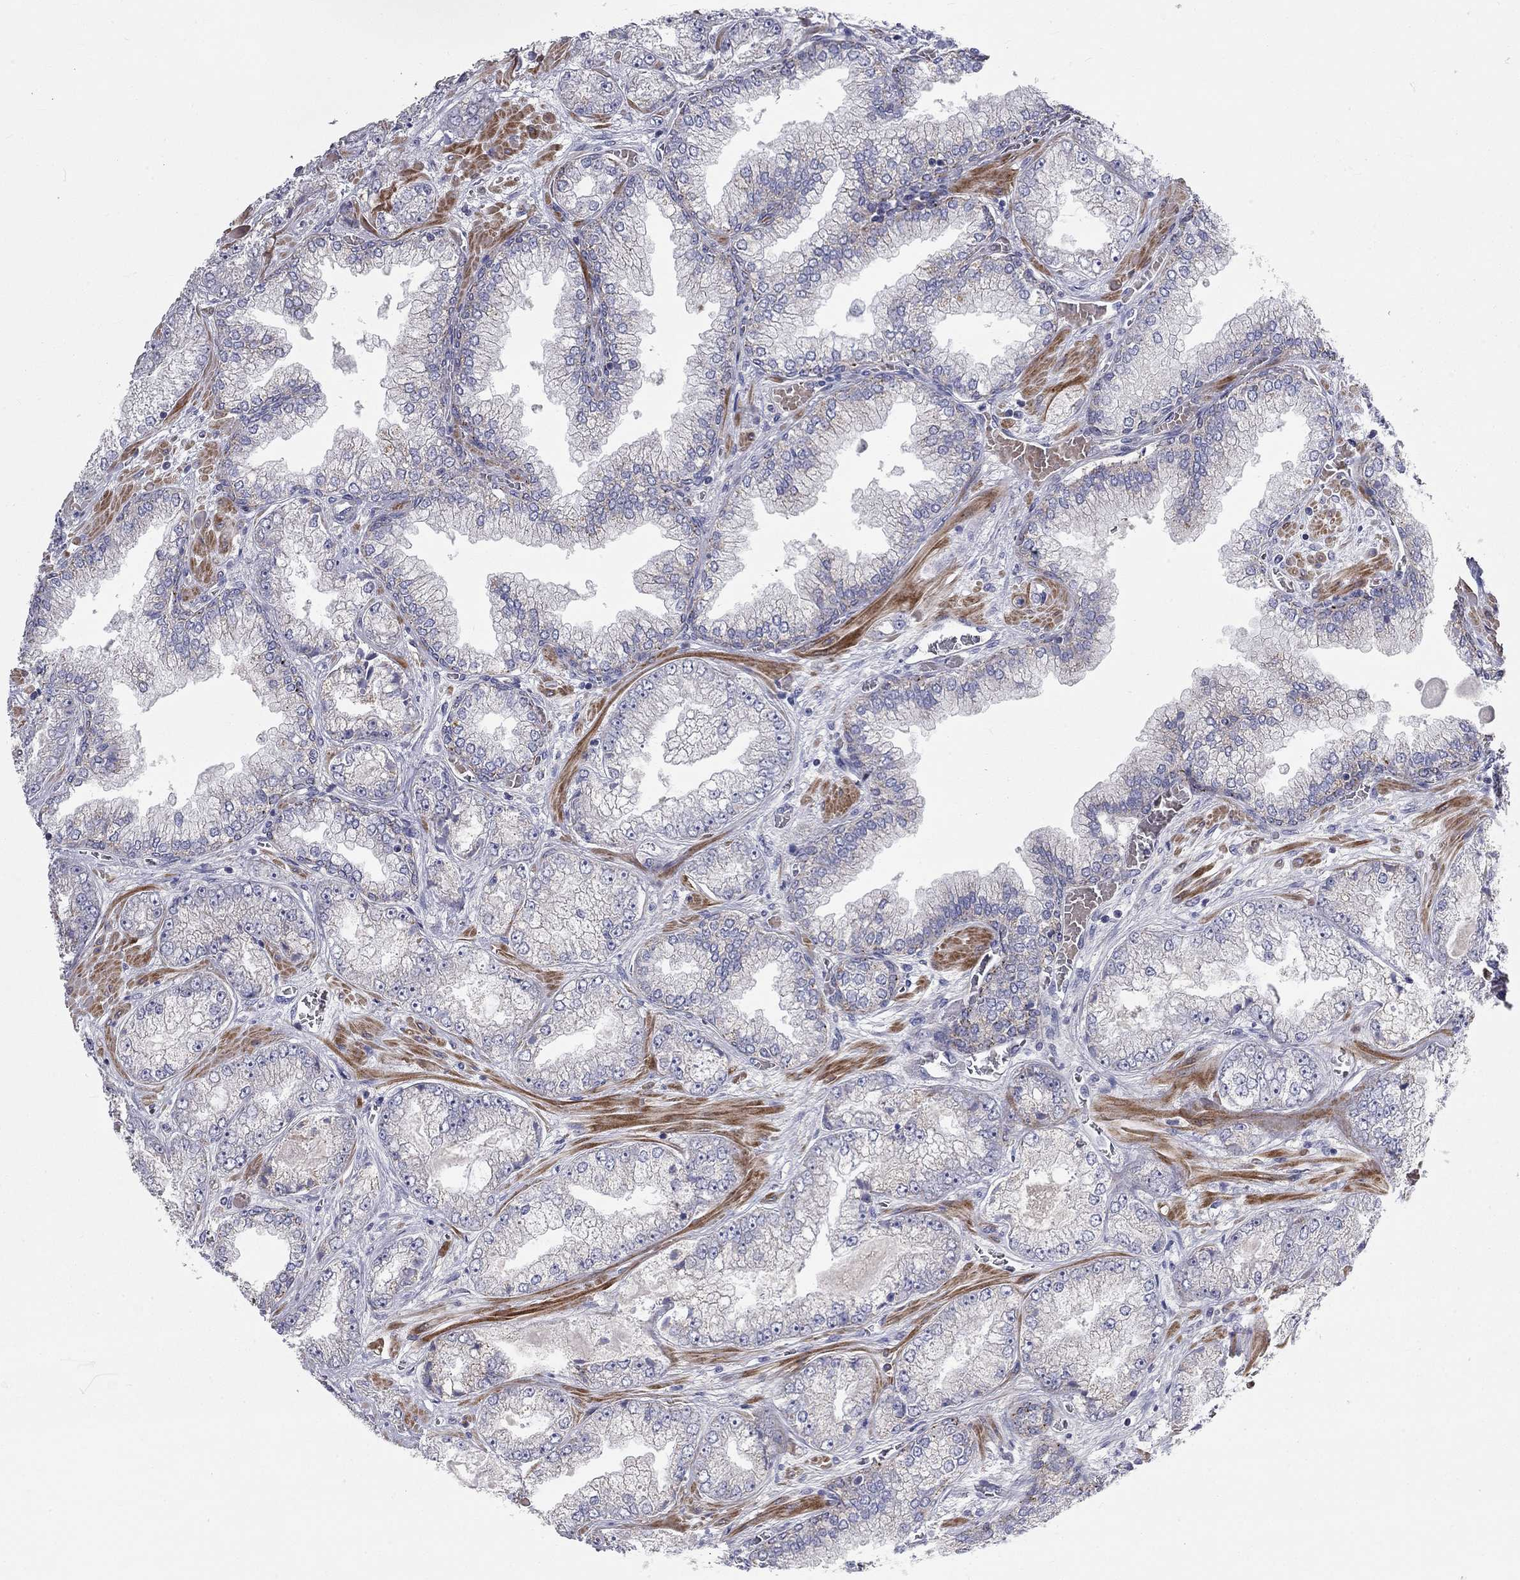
{"staining": {"intensity": "negative", "quantity": "none", "location": "none"}, "tissue": "prostate cancer", "cell_type": "Tumor cells", "image_type": "cancer", "snomed": [{"axis": "morphology", "description": "Adenocarcinoma, Low grade"}, {"axis": "topography", "description": "Prostate"}], "caption": "Immunohistochemical staining of prostate cancer exhibits no significant positivity in tumor cells.", "gene": "KANSL1L", "patient": {"sex": "male", "age": 57}}